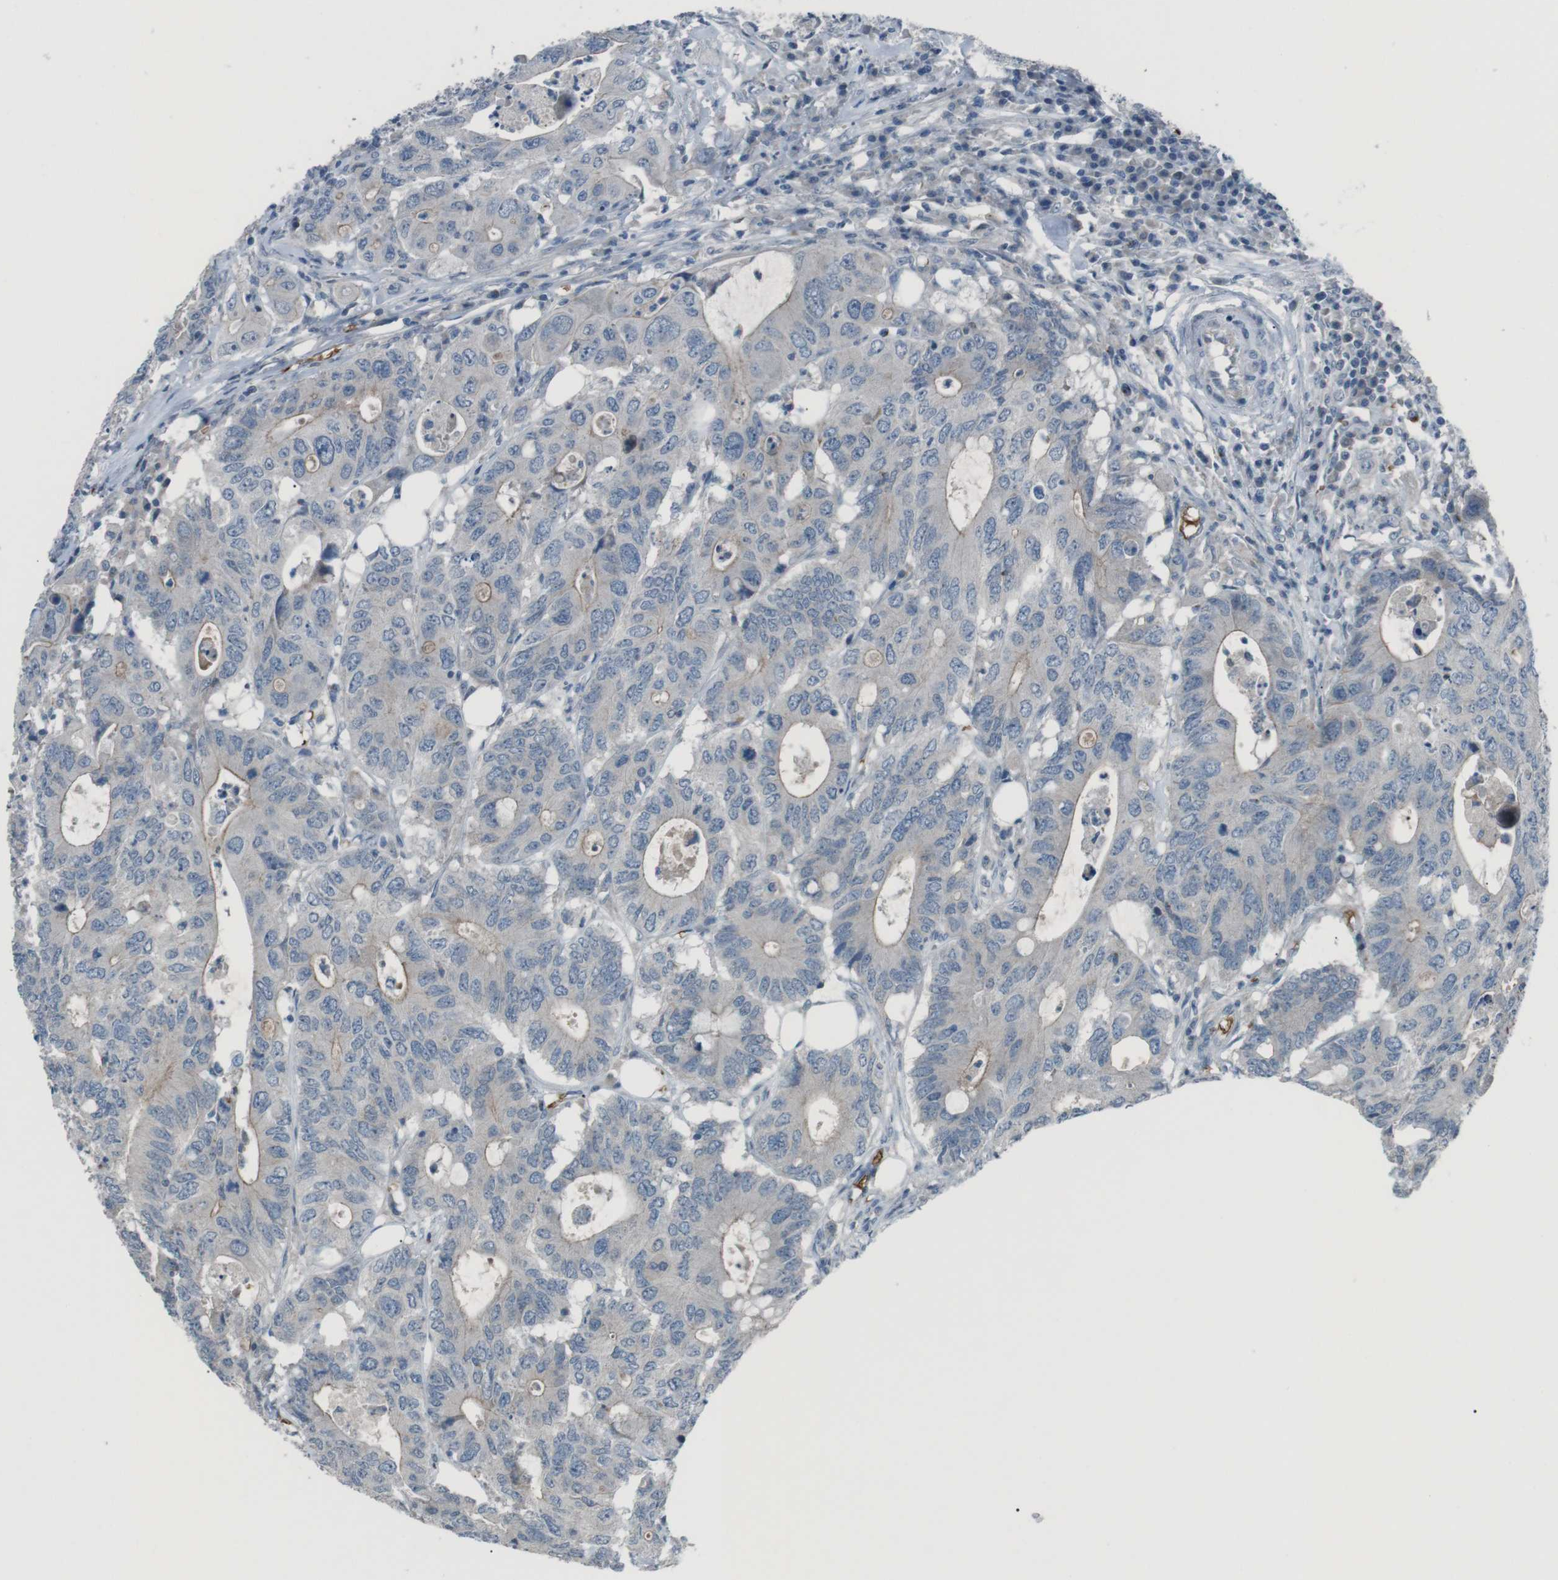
{"staining": {"intensity": "weak", "quantity": "<25%", "location": "cytoplasmic/membranous"}, "tissue": "colorectal cancer", "cell_type": "Tumor cells", "image_type": "cancer", "snomed": [{"axis": "morphology", "description": "Adenocarcinoma, NOS"}, {"axis": "topography", "description": "Colon"}], "caption": "Human colorectal cancer stained for a protein using immunohistochemistry (IHC) displays no positivity in tumor cells.", "gene": "SPTA1", "patient": {"sex": "male", "age": 71}}